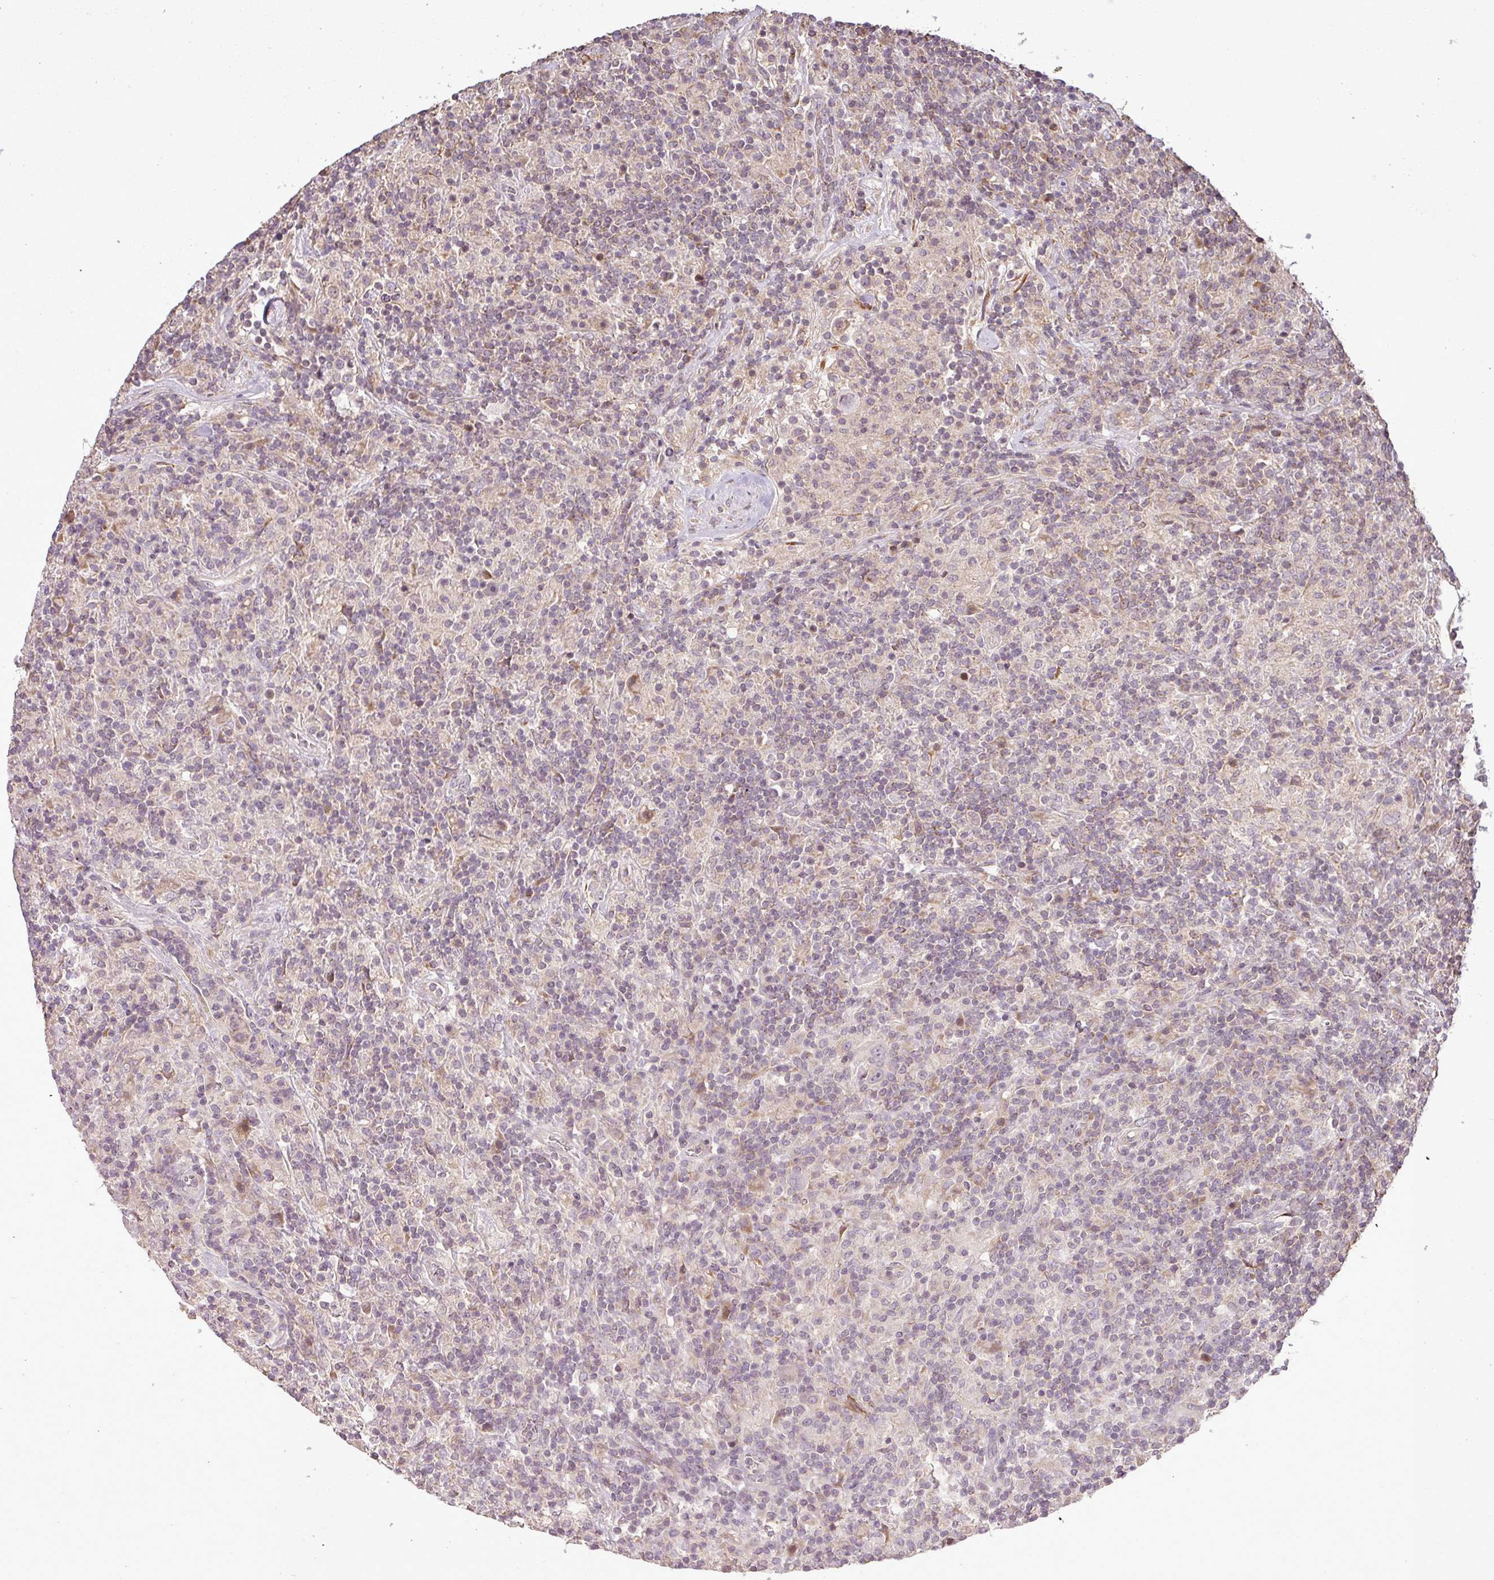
{"staining": {"intensity": "moderate", "quantity": "<25%", "location": "cytoplasmic/membranous"}, "tissue": "lymphoma", "cell_type": "Tumor cells", "image_type": "cancer", "snomed": [{"axis": "morphology", "description": "Hodgkin's disease, NOS"}, {"axis": "topography", "description": "Lymph node"}], "caption": "An IHC histopathology image of tumor tissue is shown. Protein staining in brown labels moderate cytoplasmic/membranous positivity in Hodgkin's disease within tumor cells.", "gene": "FAIM", "patient": {"sex": "male", "age": 70}}